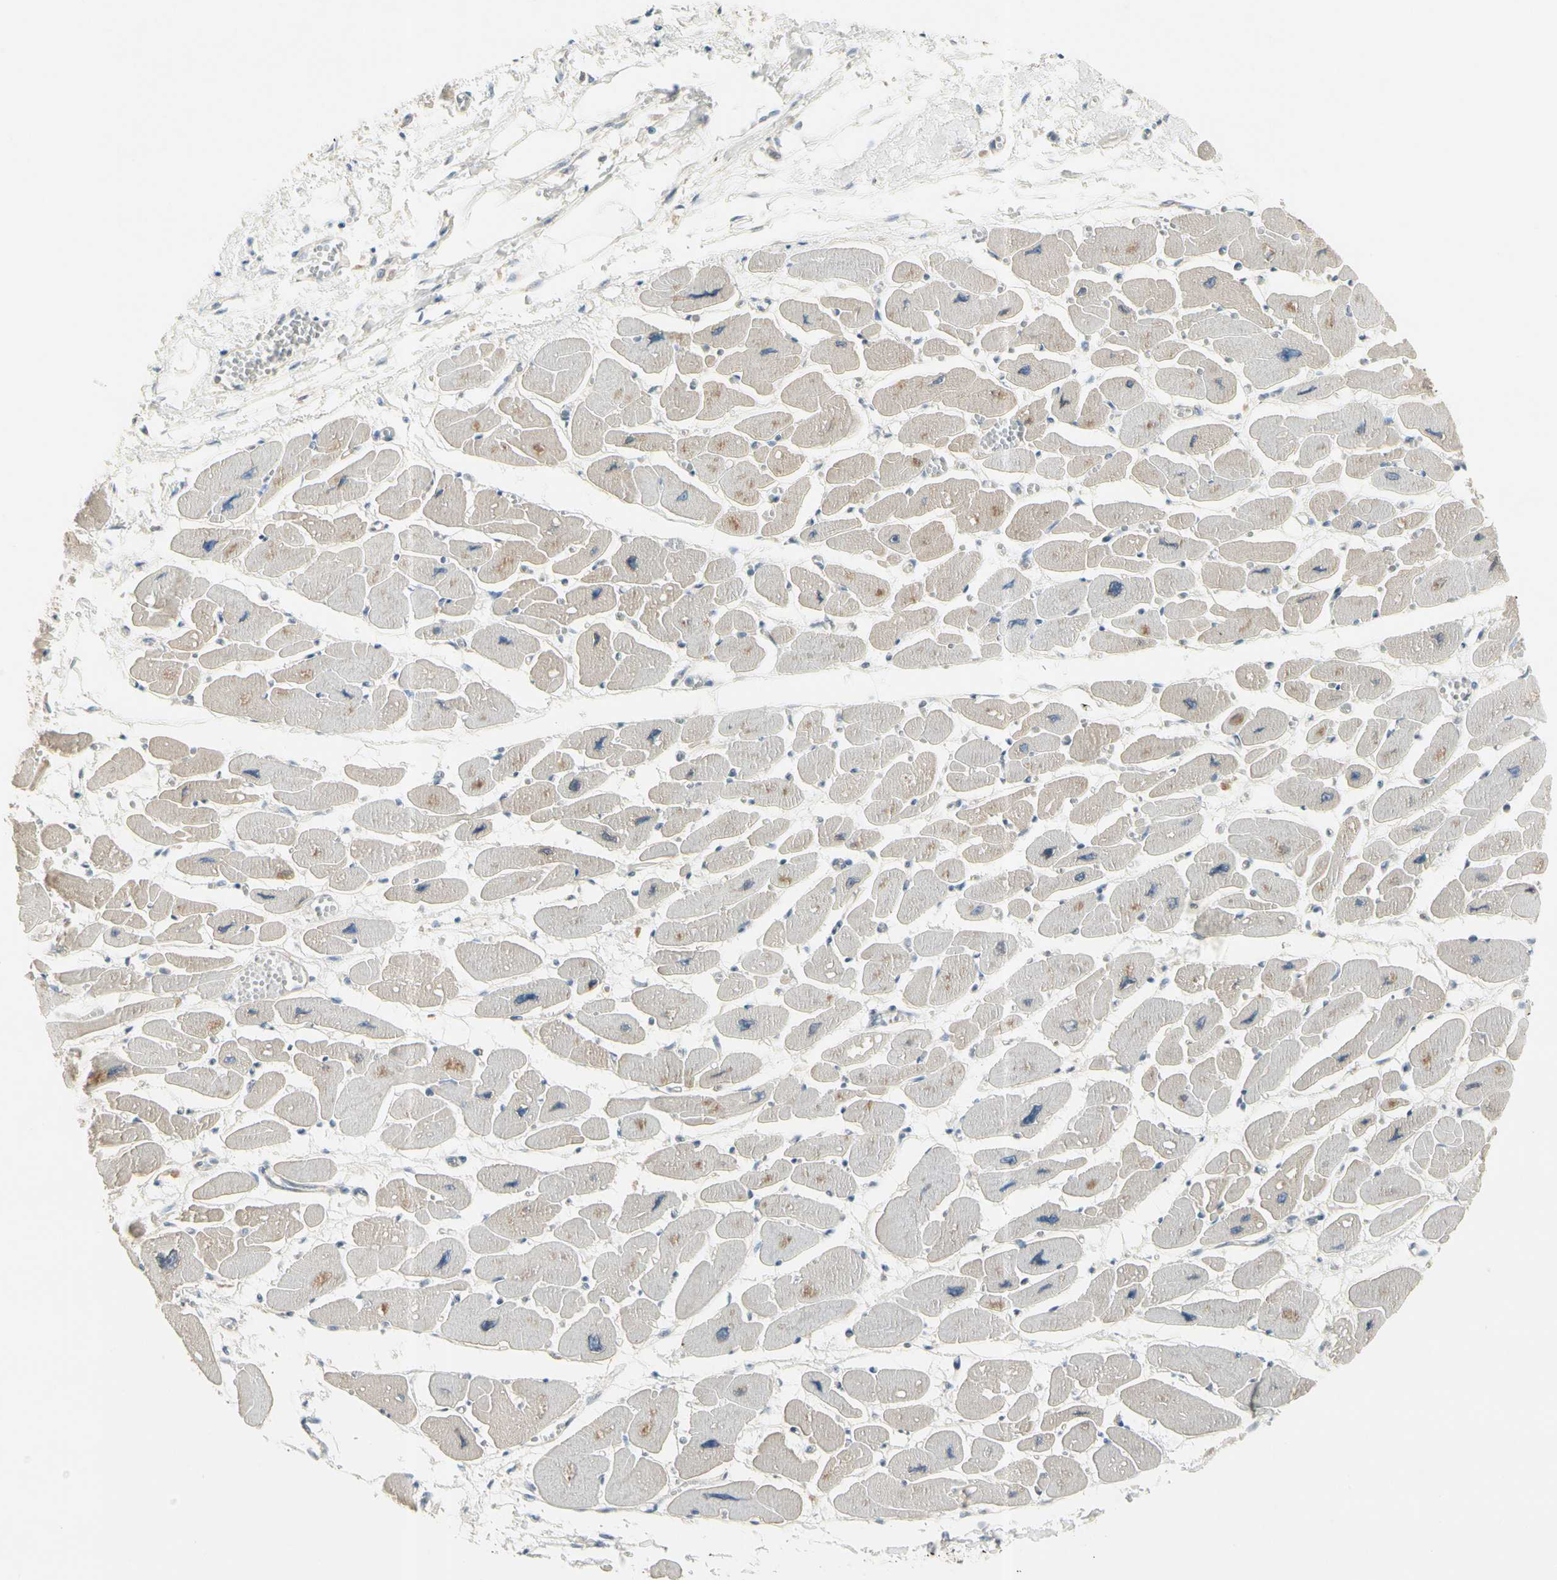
{"staining": {"intensity": "weak", "quantity": "25%-75%", "location": "cytoplasmic/membranous"}, "tissue": "heart muscle", "cell_type": "Cardiomyocytes", "image_type": "normal", "snomed": [{"axis": "morphology", "description": "Normal tissue, NOS"}, {"axis": "topography", "description": "Heart"}], "caption": "This micrograph exhibits benign heart muscle stained with immunohistochemistry (IHC) to label a protein in brown. The cytoplasmic/membranous of cardiomyocytes show weak positivity for the protein. Nuclei are counter-stained blue.", "gene": "CYP2E1", "patient": {"sex": "female", "age": 54}}